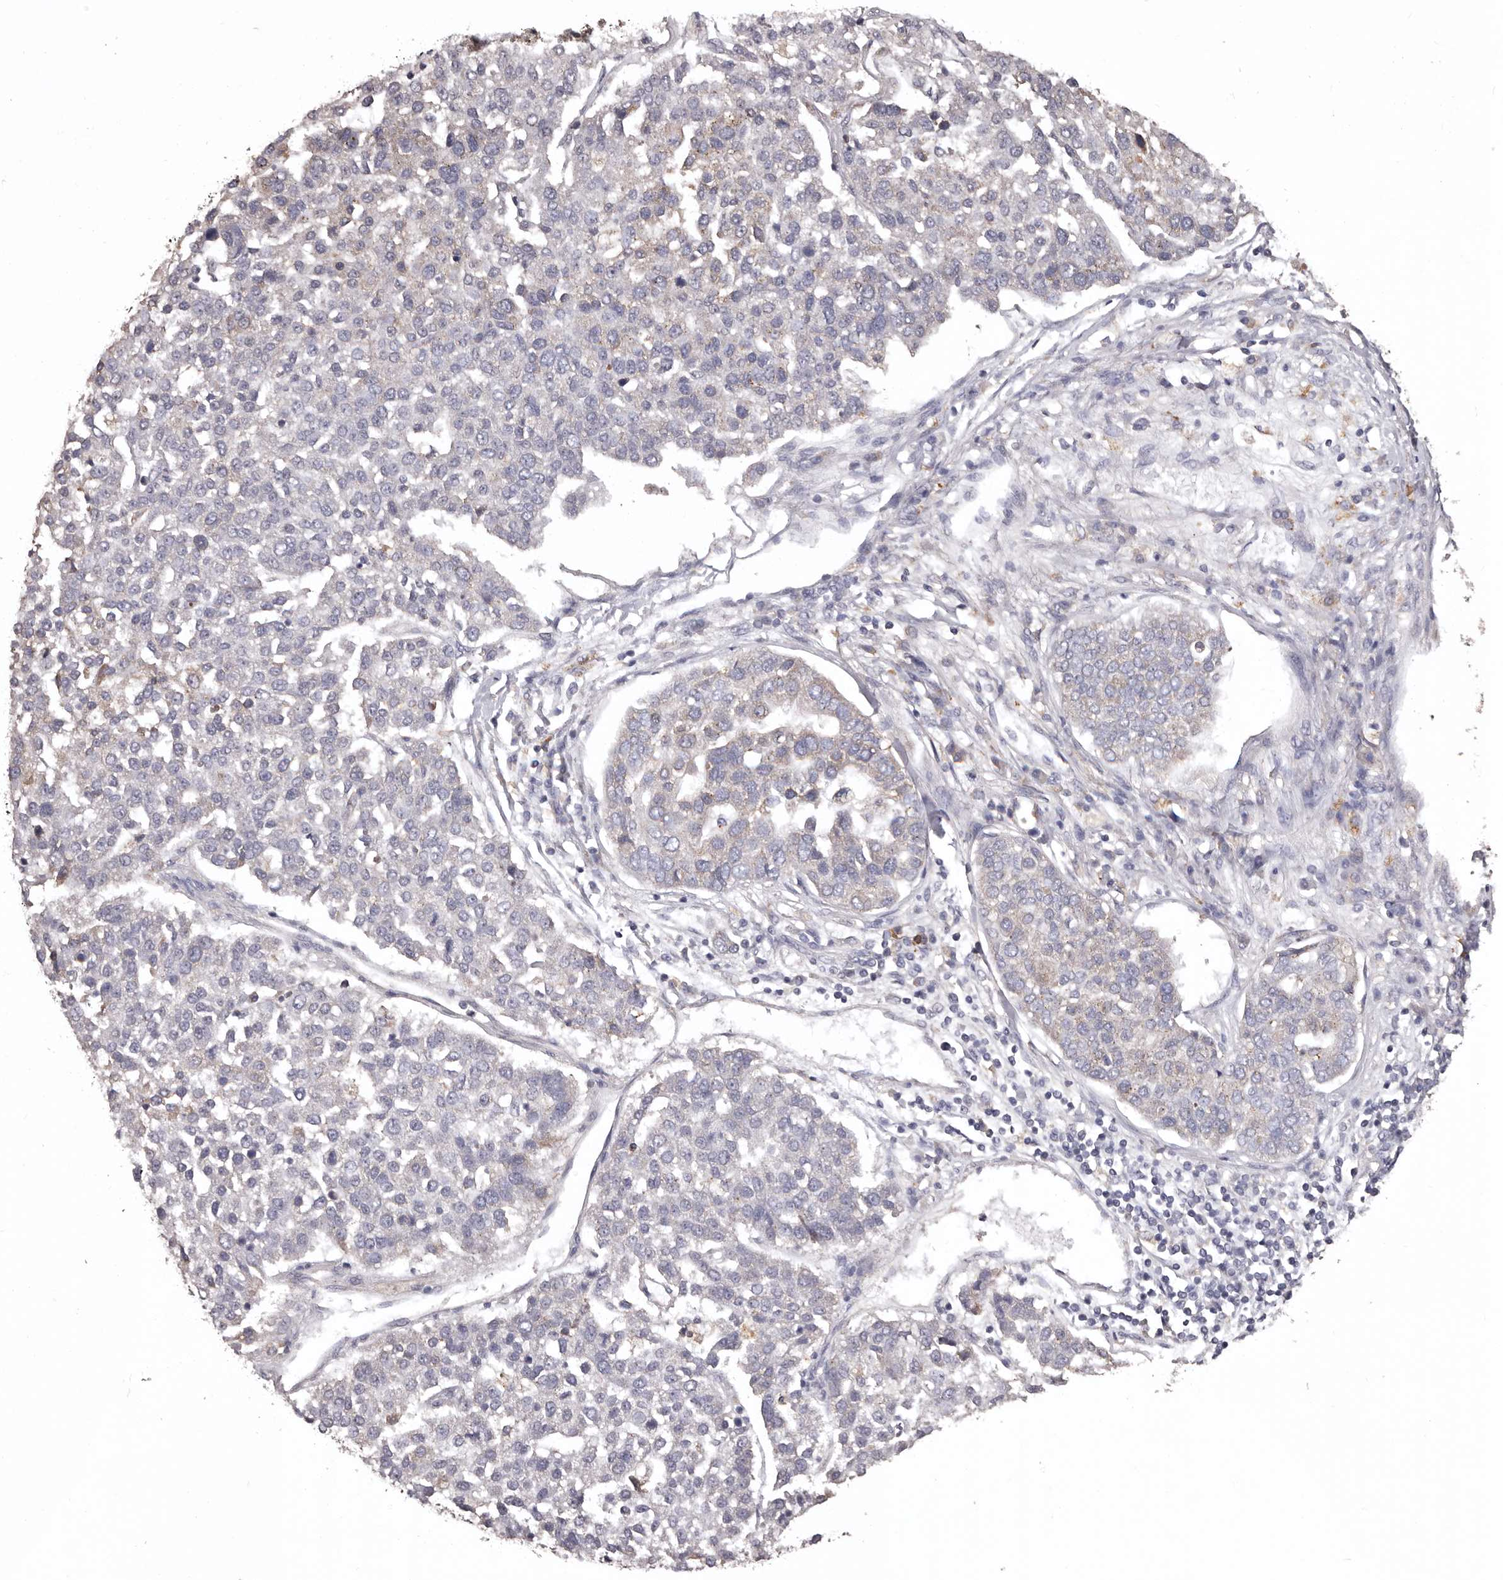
{"staining": {"intensity": "negative", "quantity": "none", "location": "none"}, "tissue": "pancreatic cancer", "cell_type": "Tumor cells", "image_type": "cancer", "snomed": [{"axis": "morphology", "description": "Adenocarcinoma, NOS"}, {"axis": "topography", "description": "Pancreas"}], "caption": "This is an IHC histopathology image of human pancreatic cancer. There is no staining in tumor cells.", "gene": "ETNK1", "patient": {"sex": "female", "age": 61}}